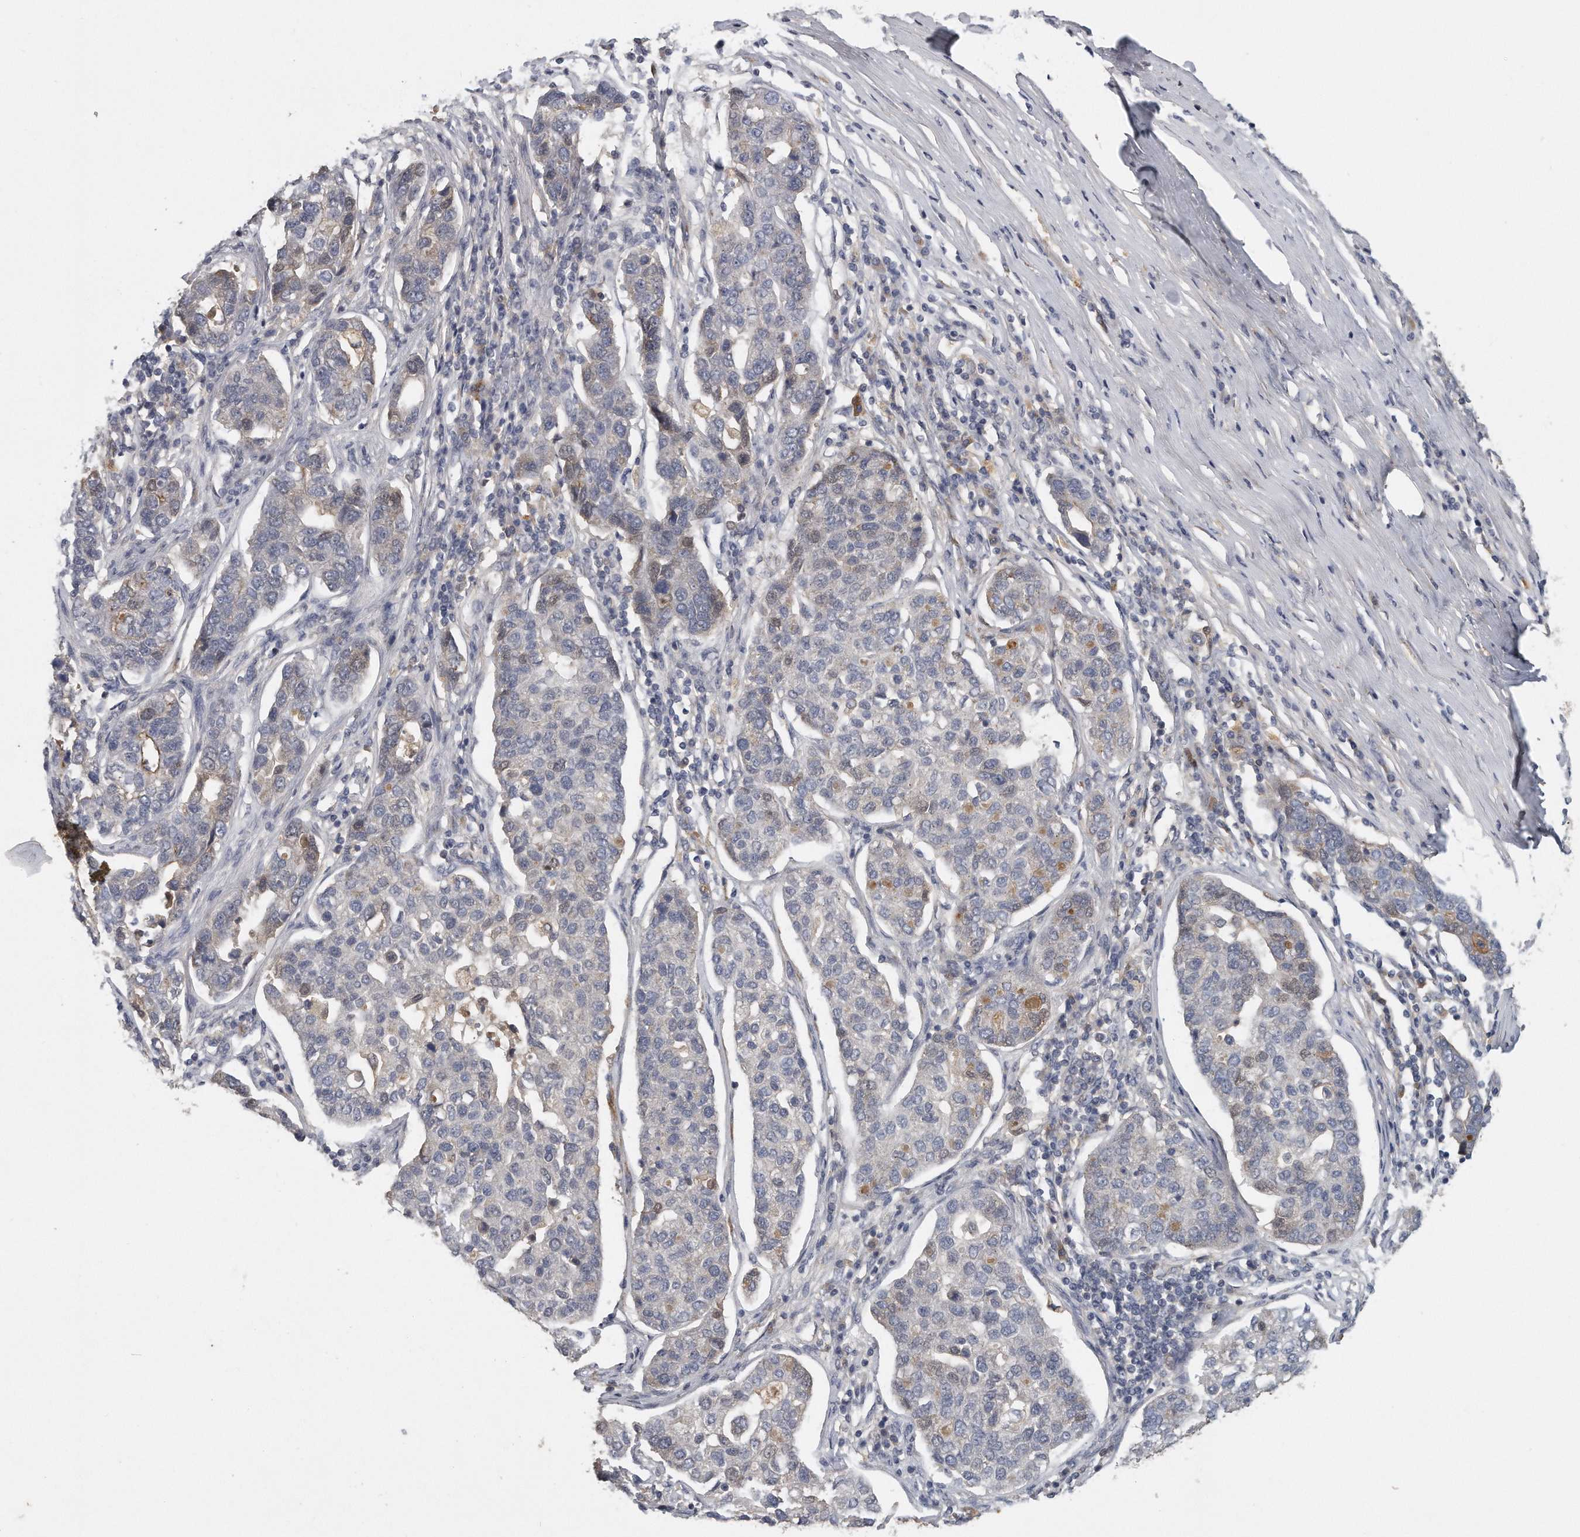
{"staining": {"intensity": "negative", "quantity": "none", "location": "none"}, "tissue": "pancreatic cancer", "cell_type": "Tumor cells", "image_type": "cancer", "snomed": [{"axis": "morphology", "description": "Adenocarcinoma, NOS"}, {"axis": "topography", "description": "Pancreas"}], "caption": "Micrograph shows no significant protein positivity in tumor cells of pancreatic cancer. (Stains: DAB IHC with hematoxylin counter stain, Microscopy: brightfield microscopy at high magnification).", "gene": "TRAPPC14", "patient": {"sex": "female", "age": 61}}